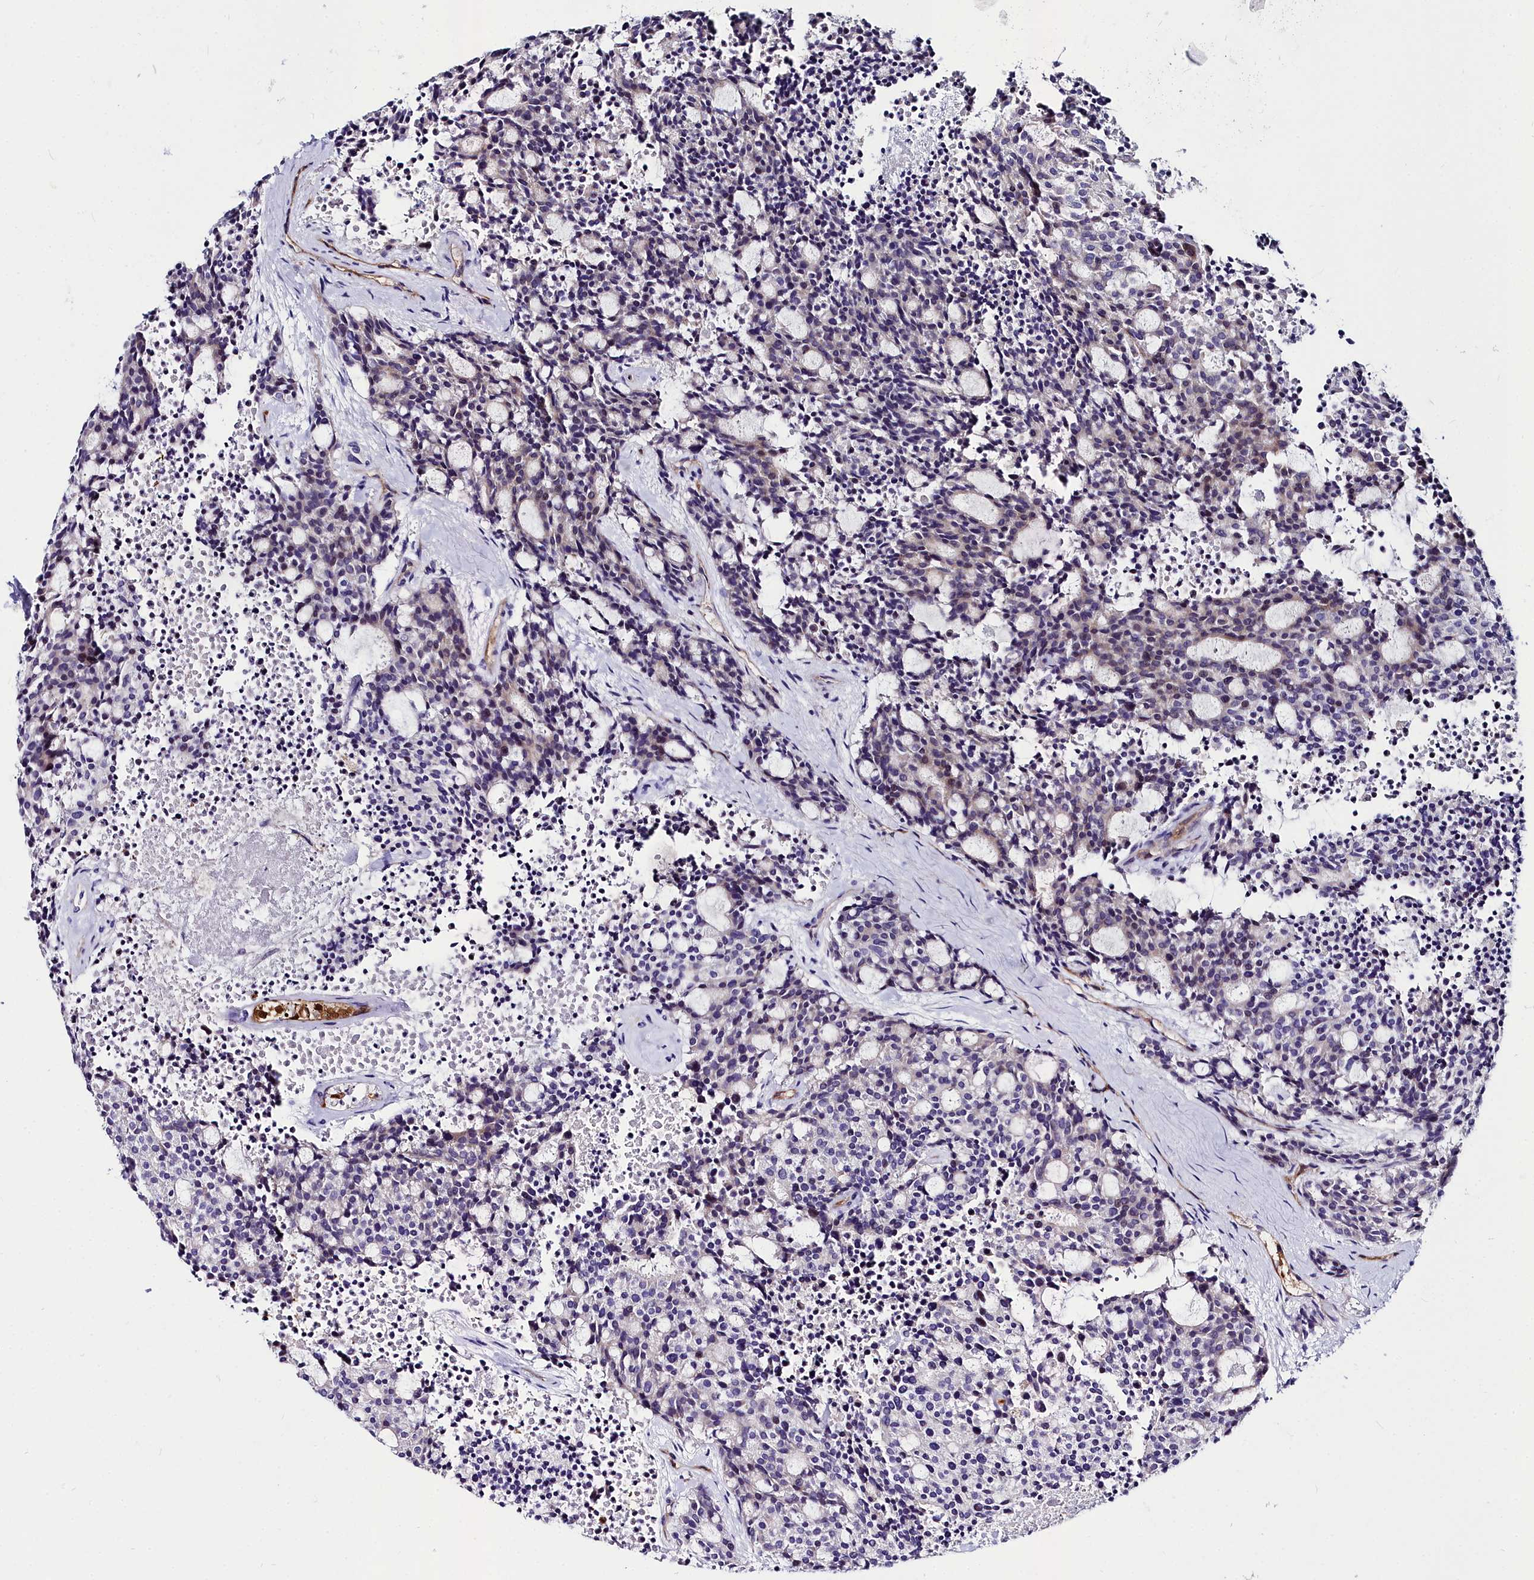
{"staining": {"intensity": "negative", "quantity": "none", "location": "none"}, "tissue": "carcinoid", "cell_type": "Tumor cells", "image_type": "cancer", "snomed": [{"axis": "morphology", "description": "Carcinoid, malignant, NOS"}, {"axis": "topography", "description": "Pancreas"}], "caption": "There is no significant staining in tumor cells of carcinoid. The staining is performed using DAB (3,3'-diaminobenzidine) brown chromogen with nuclei counter-stained in using hematoxylin.", "gene": "CYP4F11", "patient": {"sex": "female", "age": 54}}